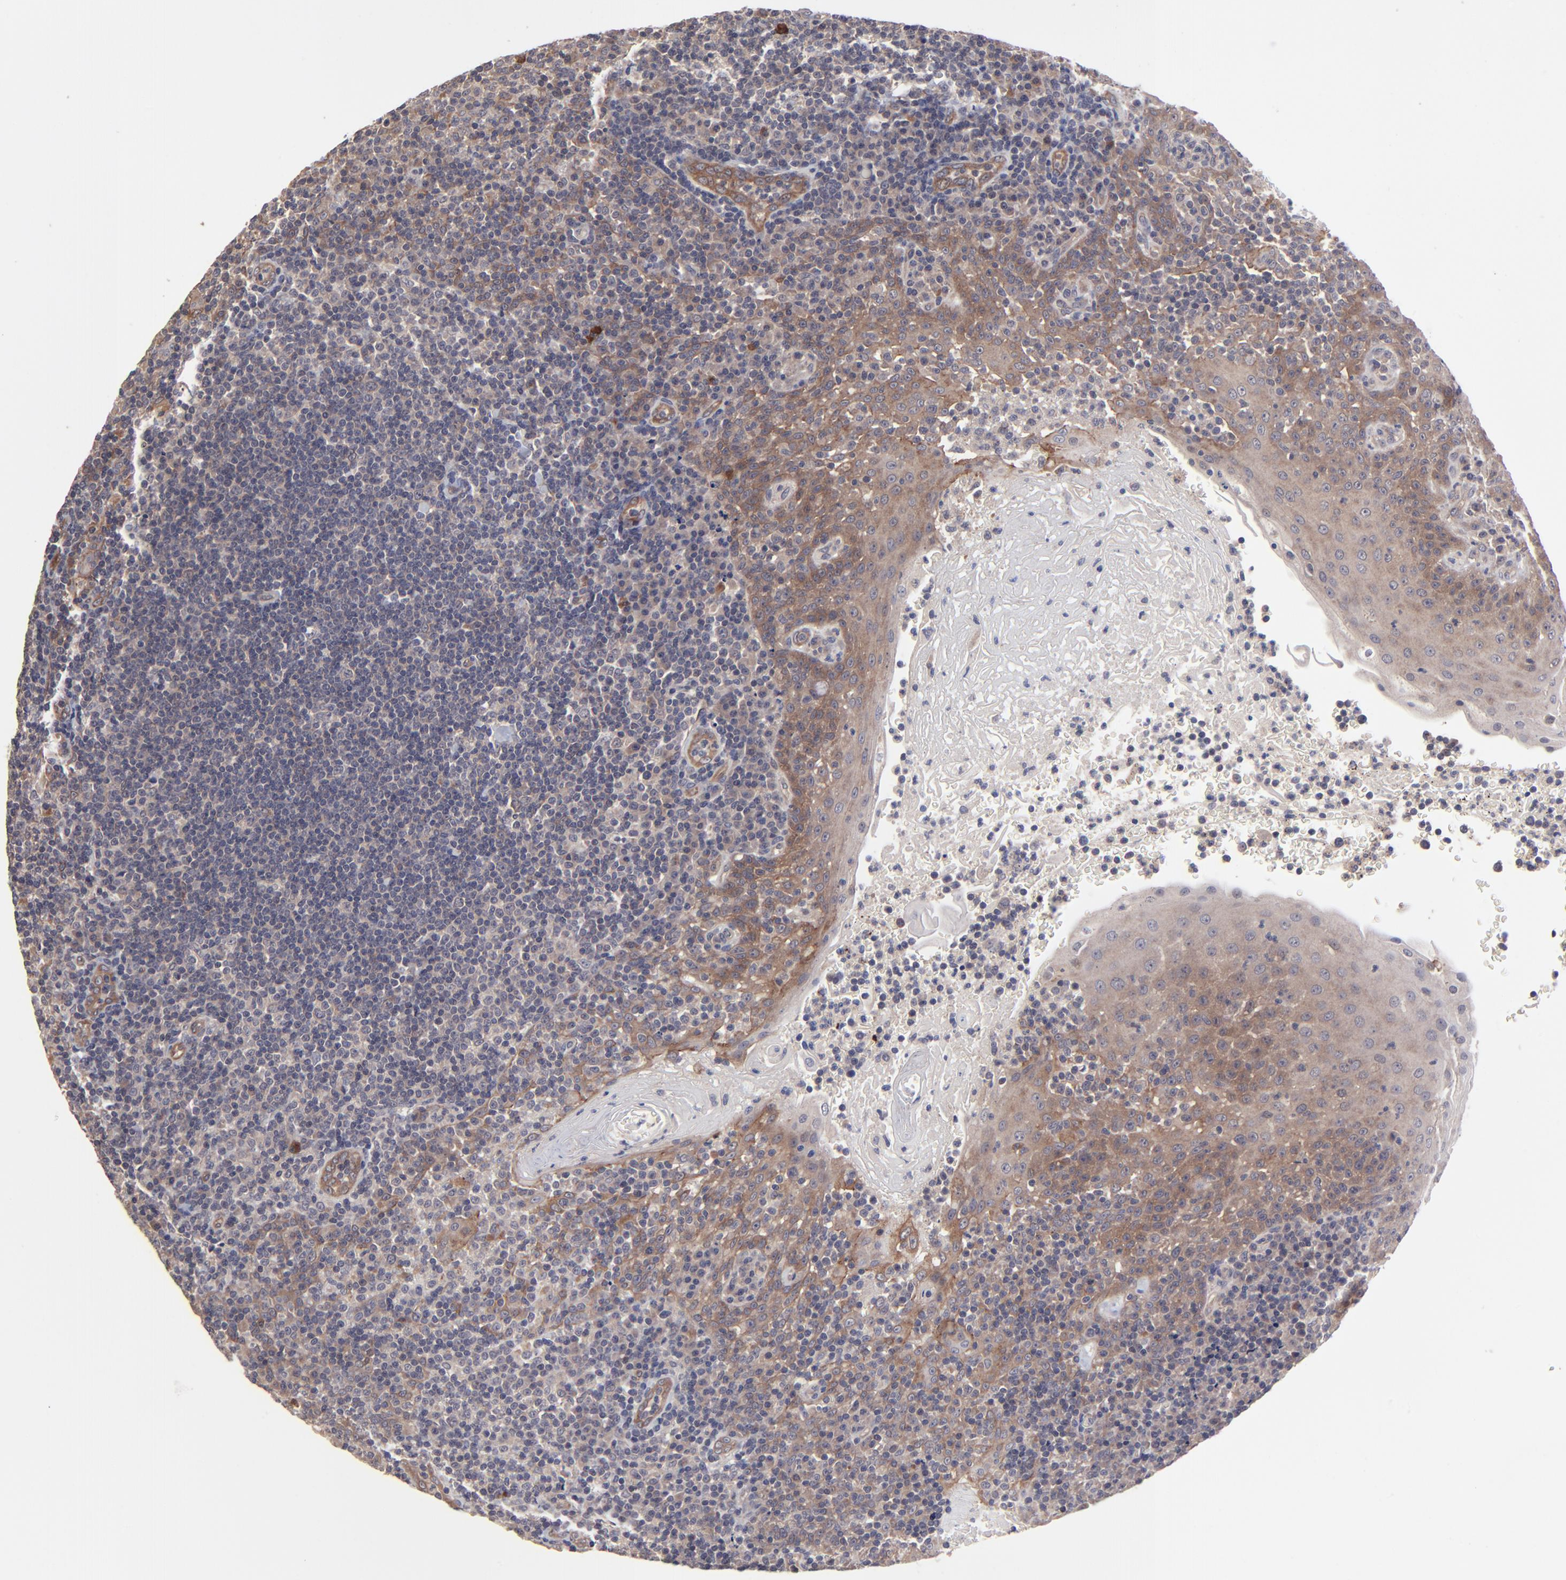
{"staining": {"intensity": "weak", "quantity": ">75%", "location": "cytoplasmic/membranous"}, "tissue": "tonsil", "cell_type": "Germinal center cells", "image_type": "normal", "snomed": [{"axis": "morphology", "description": "Normal tissue, NOS"}, {"axis": "topography", "description": "Tonsil"}], "caption": "IHC of unremarkable tonsil displays low levels of weak cytoplasmic/membranous positivity in about >75% of germinal center cells.", "gene": "ZNF780A", "patient": {"sex": "female", "age": 40}}